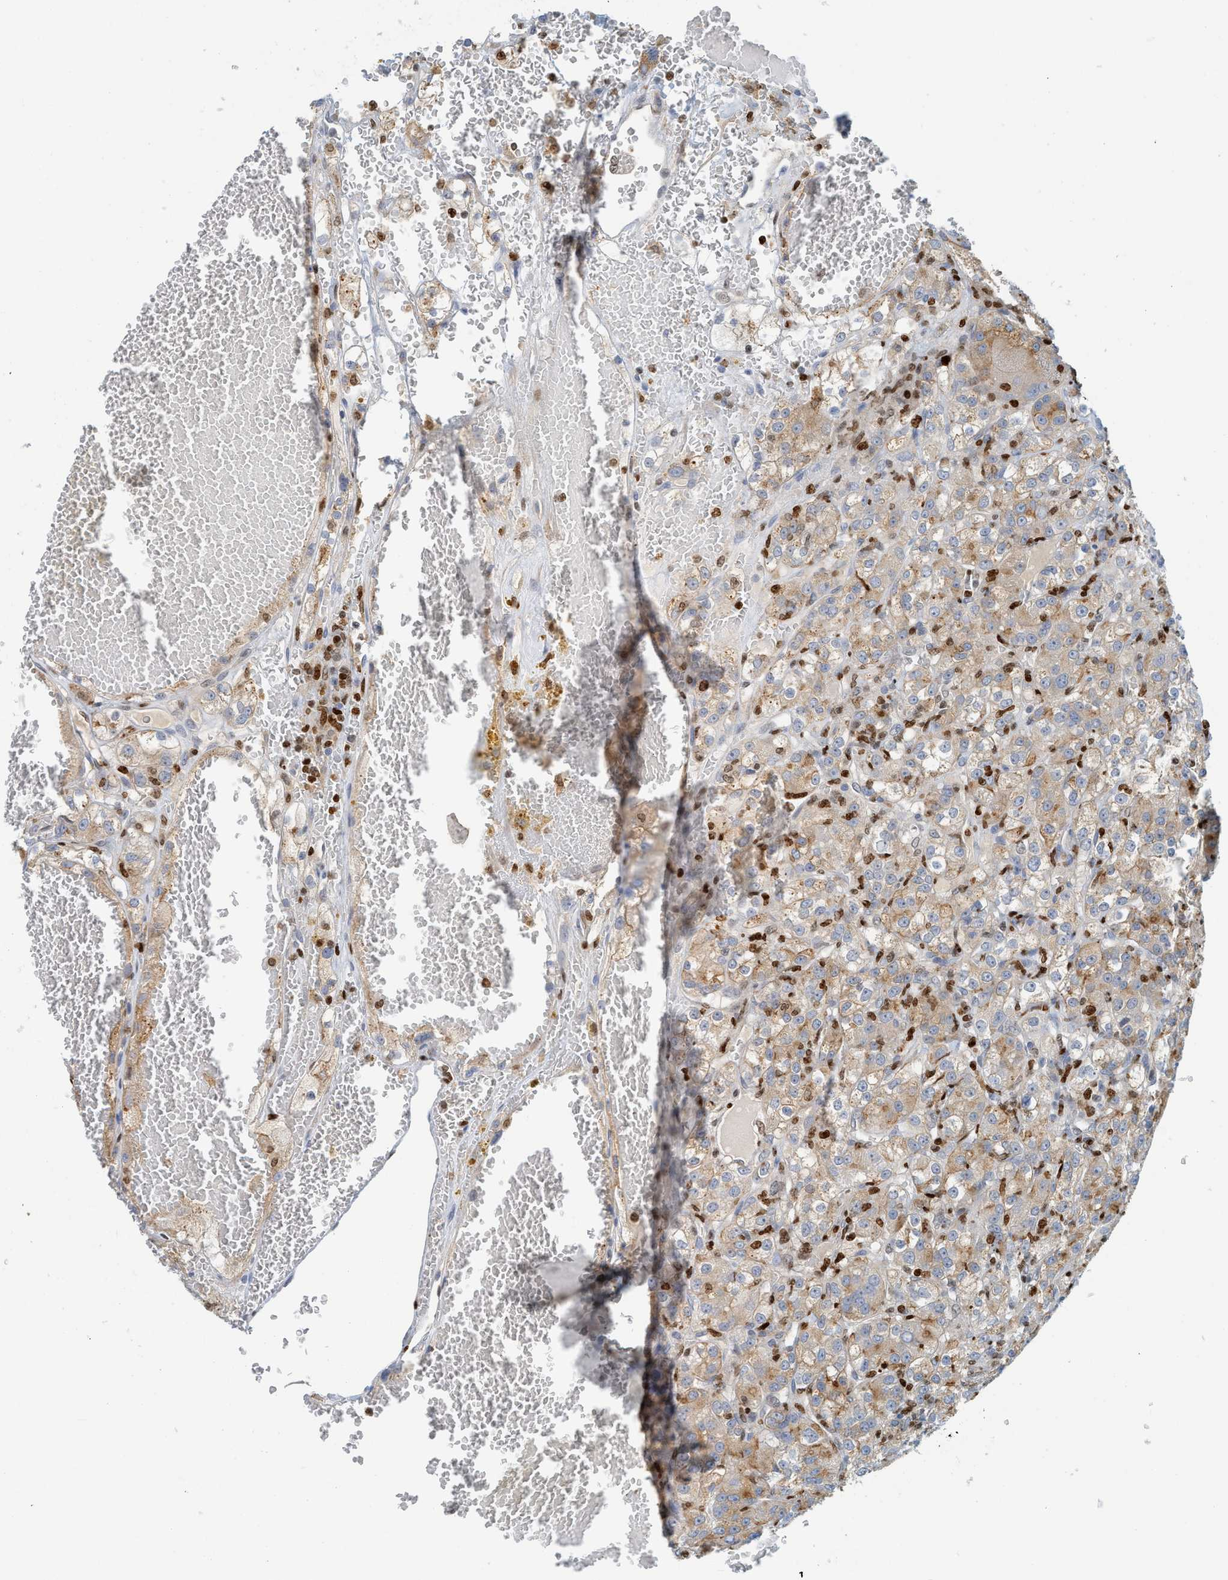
{"staining": {"intensity": "moderate", "quantity": ">75%", "location": "cytoplasmic/membranous"}, "tissue": "renal cancer", "cell_type": "Tumor cells", "image_type": "cancer", "snomed": [{"axis": "morphology", "description": "Normal tissue, NOS"}, {"axis": "morphology", "description": "Adenocarcinoma, NOS"}, {"axis": "topography", "description": "Kidney"}], "caption": "Tumor cells exhibit moderate cytoplasmic/membranous expression in approximately >75% of cells in renal cancer (adenocarcinoma).", "gene": "SH3D19", "patient": {"sex": "male", "age": 61}}